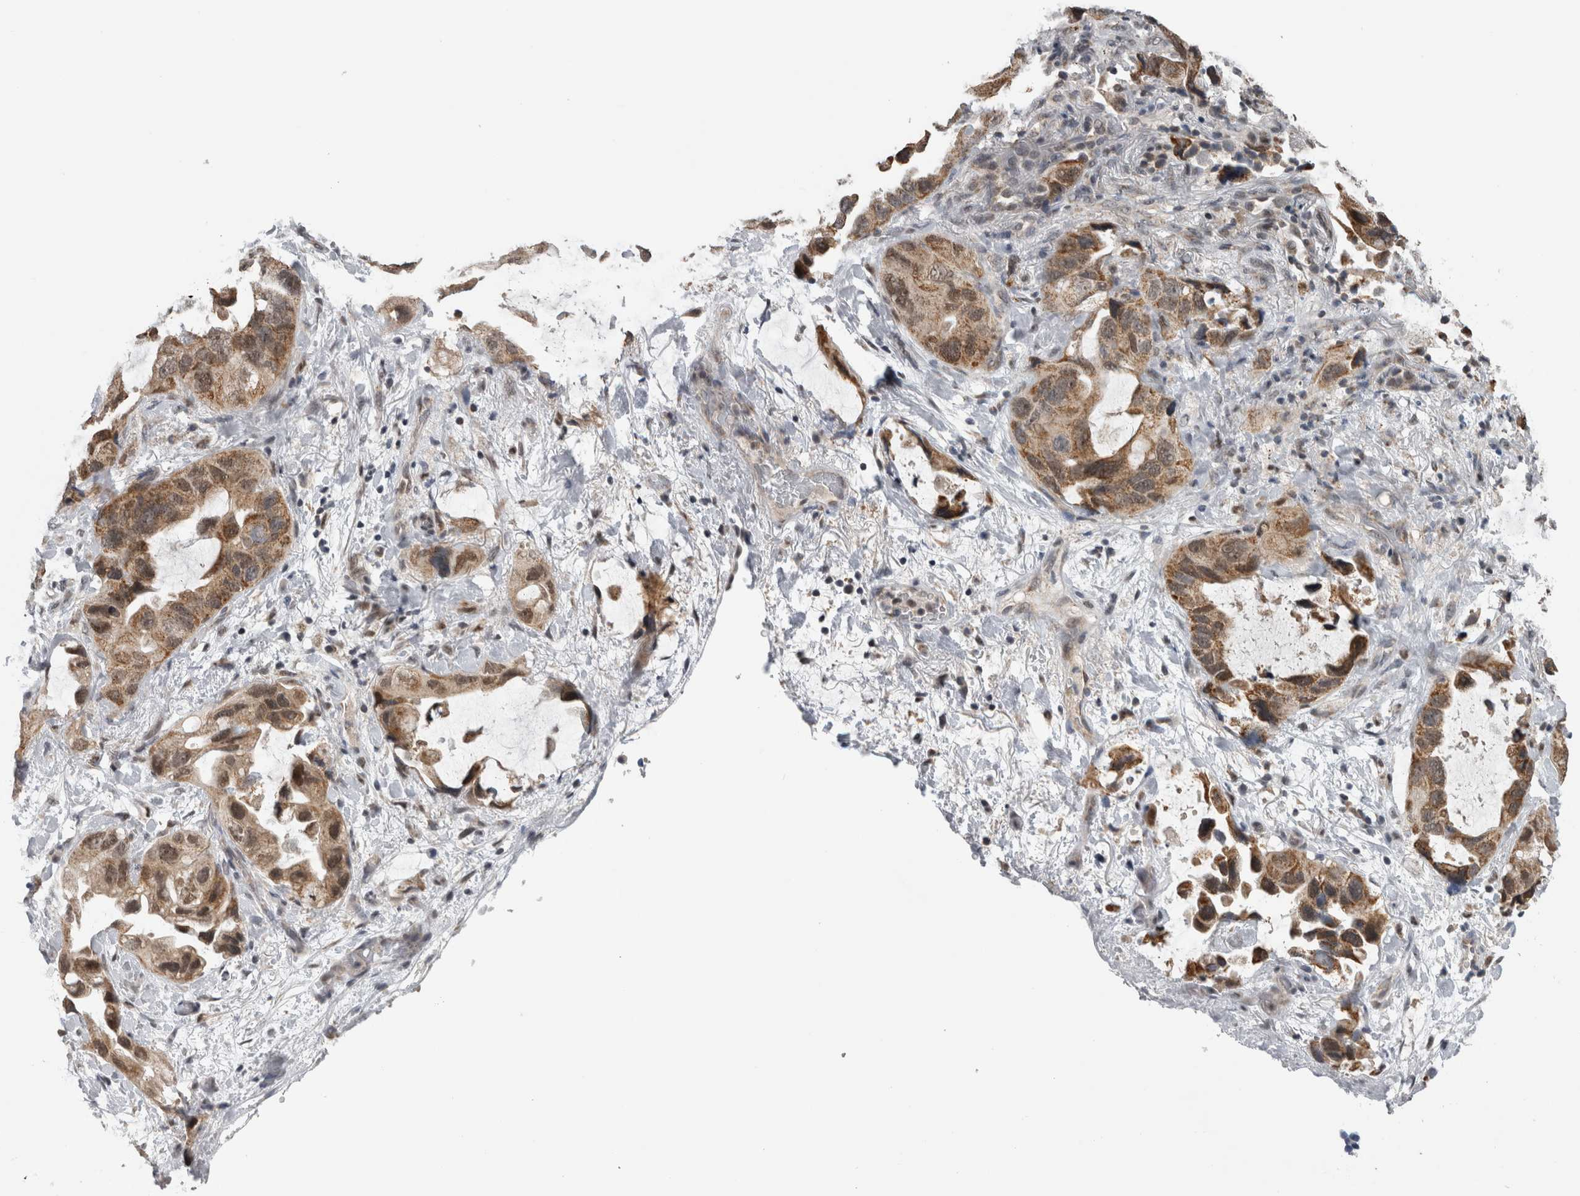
{"staining": {"intensity": "moderate", "quantity": ">75%", "location": "cytoplasmic/membranous"}, "tissue": "lung cancer", "cell_type": "Tumor cells", "image_type": "cancer", "snomed": [{"axis": "morphology", "description": "Squamous cell carcinoma, NOS"}, {"axis": "topography", "description": "Lung"}], "caption": "The image exhibits immunohistochemical staining of squamous cell carcinoma (lung). There is moderate cytoplasmic/membranous positivity is identified in approximately >75% of tumor cells.", "gene": "OR2K2", "patient": {"sex": "female", "age": 73}}